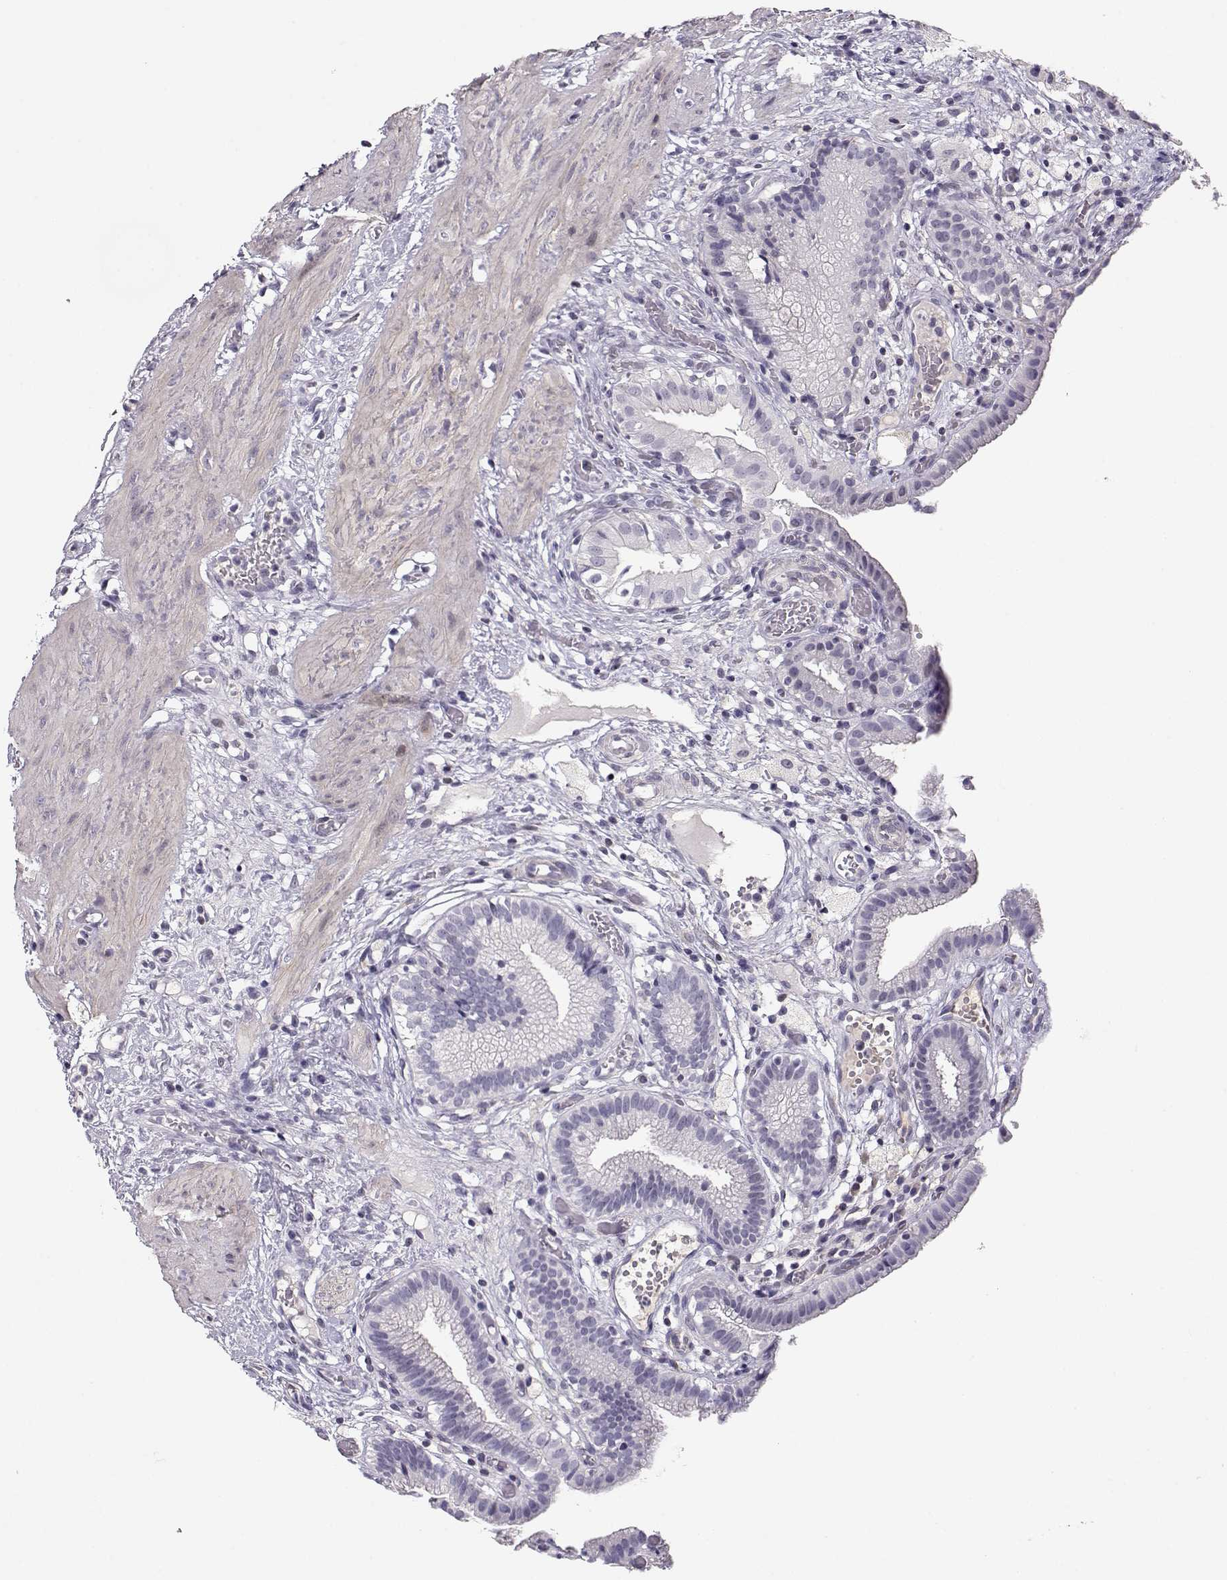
{"staining": {"intensity": "negative", "quantity": "none", "location": "none"}, "tissue": "gallbladder", "cell_type": "Glandular cells", "image_type": "normal", "snomed": [{"axis": "morphology", "description": "Normal tissue, NOS"}, {"axis": "topography", "description": "Gallbladder"}], "caption": "Immunohistochemistry (IHC) micrograph of normal gallbladder stained for a protein (brown), which demonstrates no staining in glandular cells.", "gene": "CRX", "patient": {"sex": "female", "age": 24}}